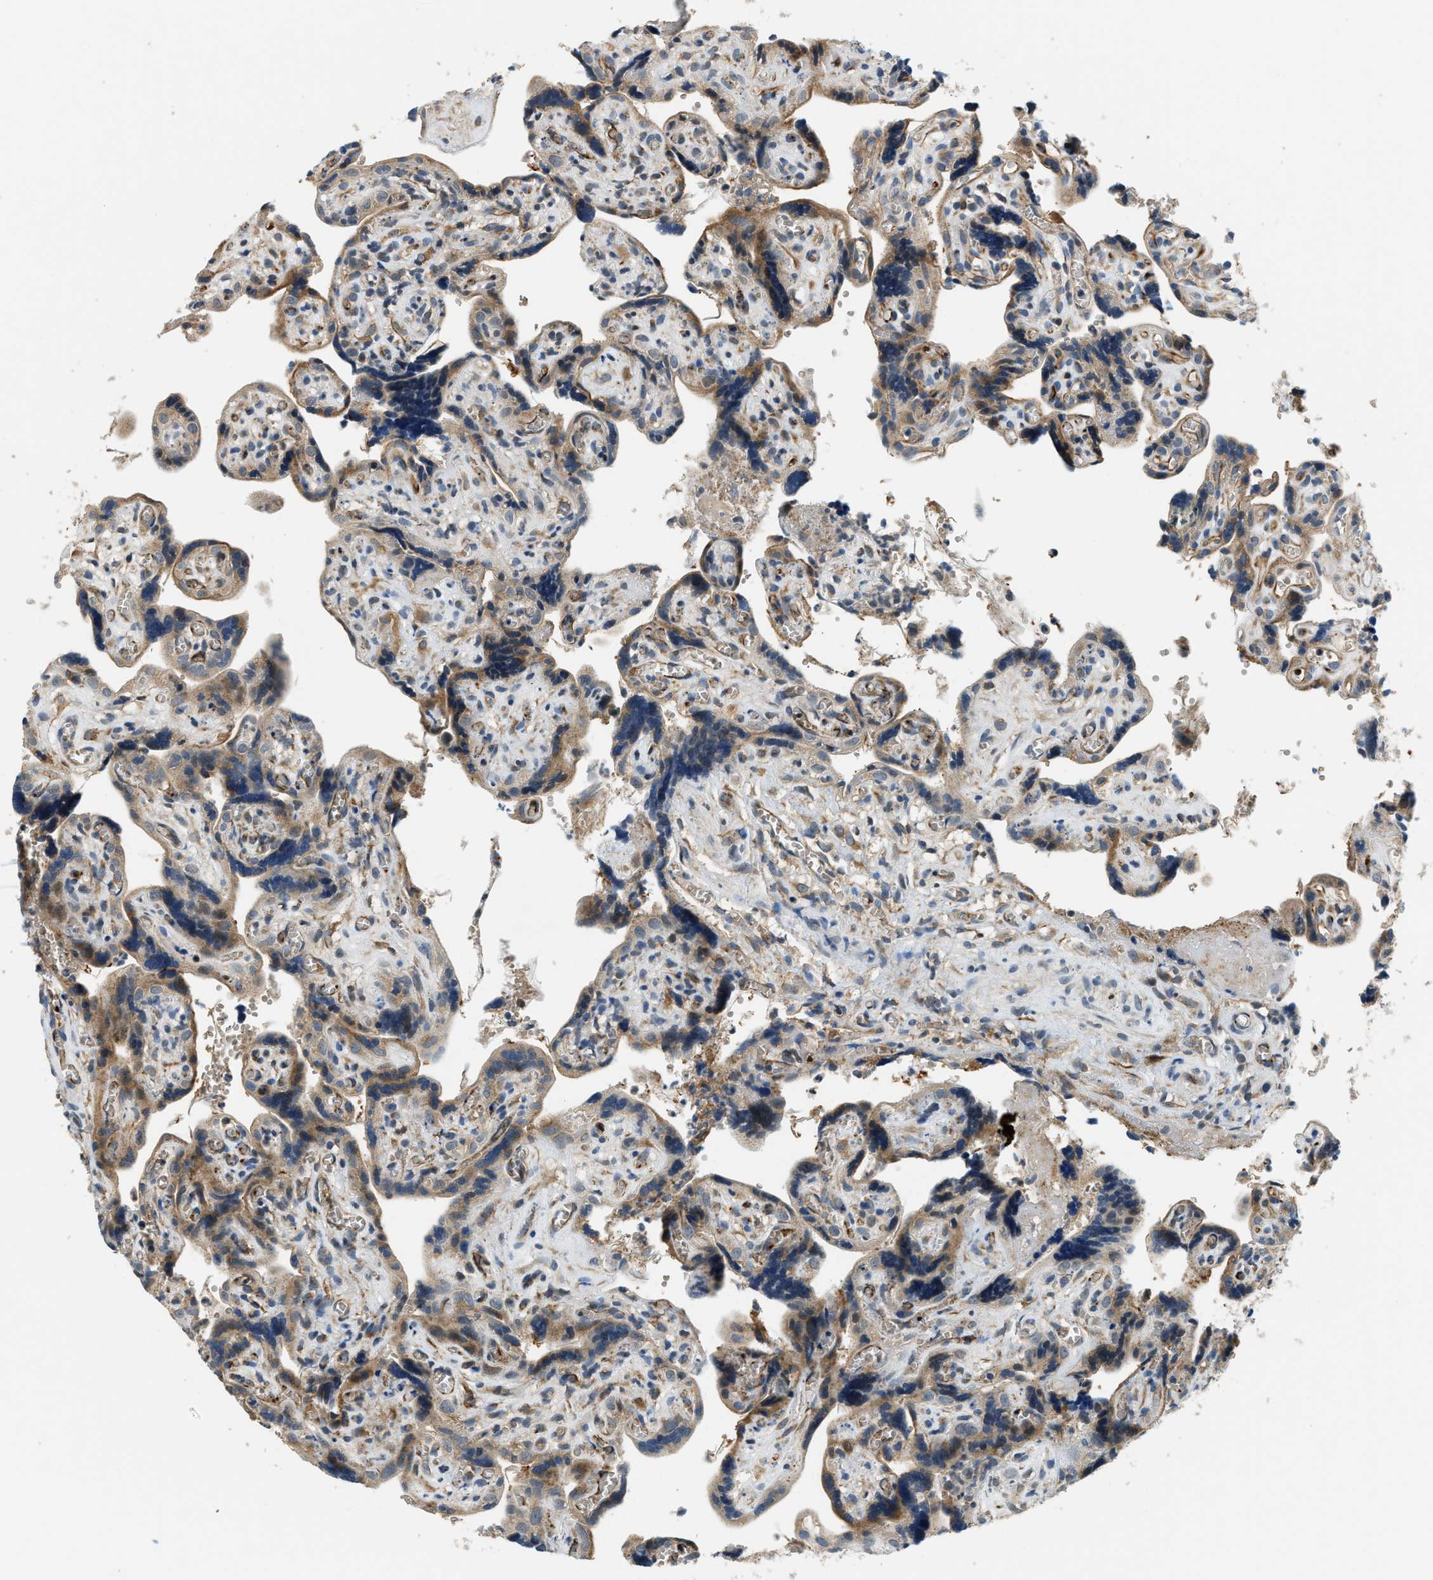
{"staining": {"intensity": "moderate", "quantity": ">75%", "location": "cytoplasmic/membranous"}, "tissue": "placenta", "cell_type": "Decidual cells", "image_type": "normal", "snomed": [{"axis": "morphology", "description": "Normal tissue, NOS"}, {"axis": "topography", "description": "Placenta"}], "caption": "A brown stain shows moderate cytoplasmic/membranous staining of a protein in decidual cells of unremarkable placenta.", "gene": "ALOX12", "patient": {"sex": "female", "age": 30}}